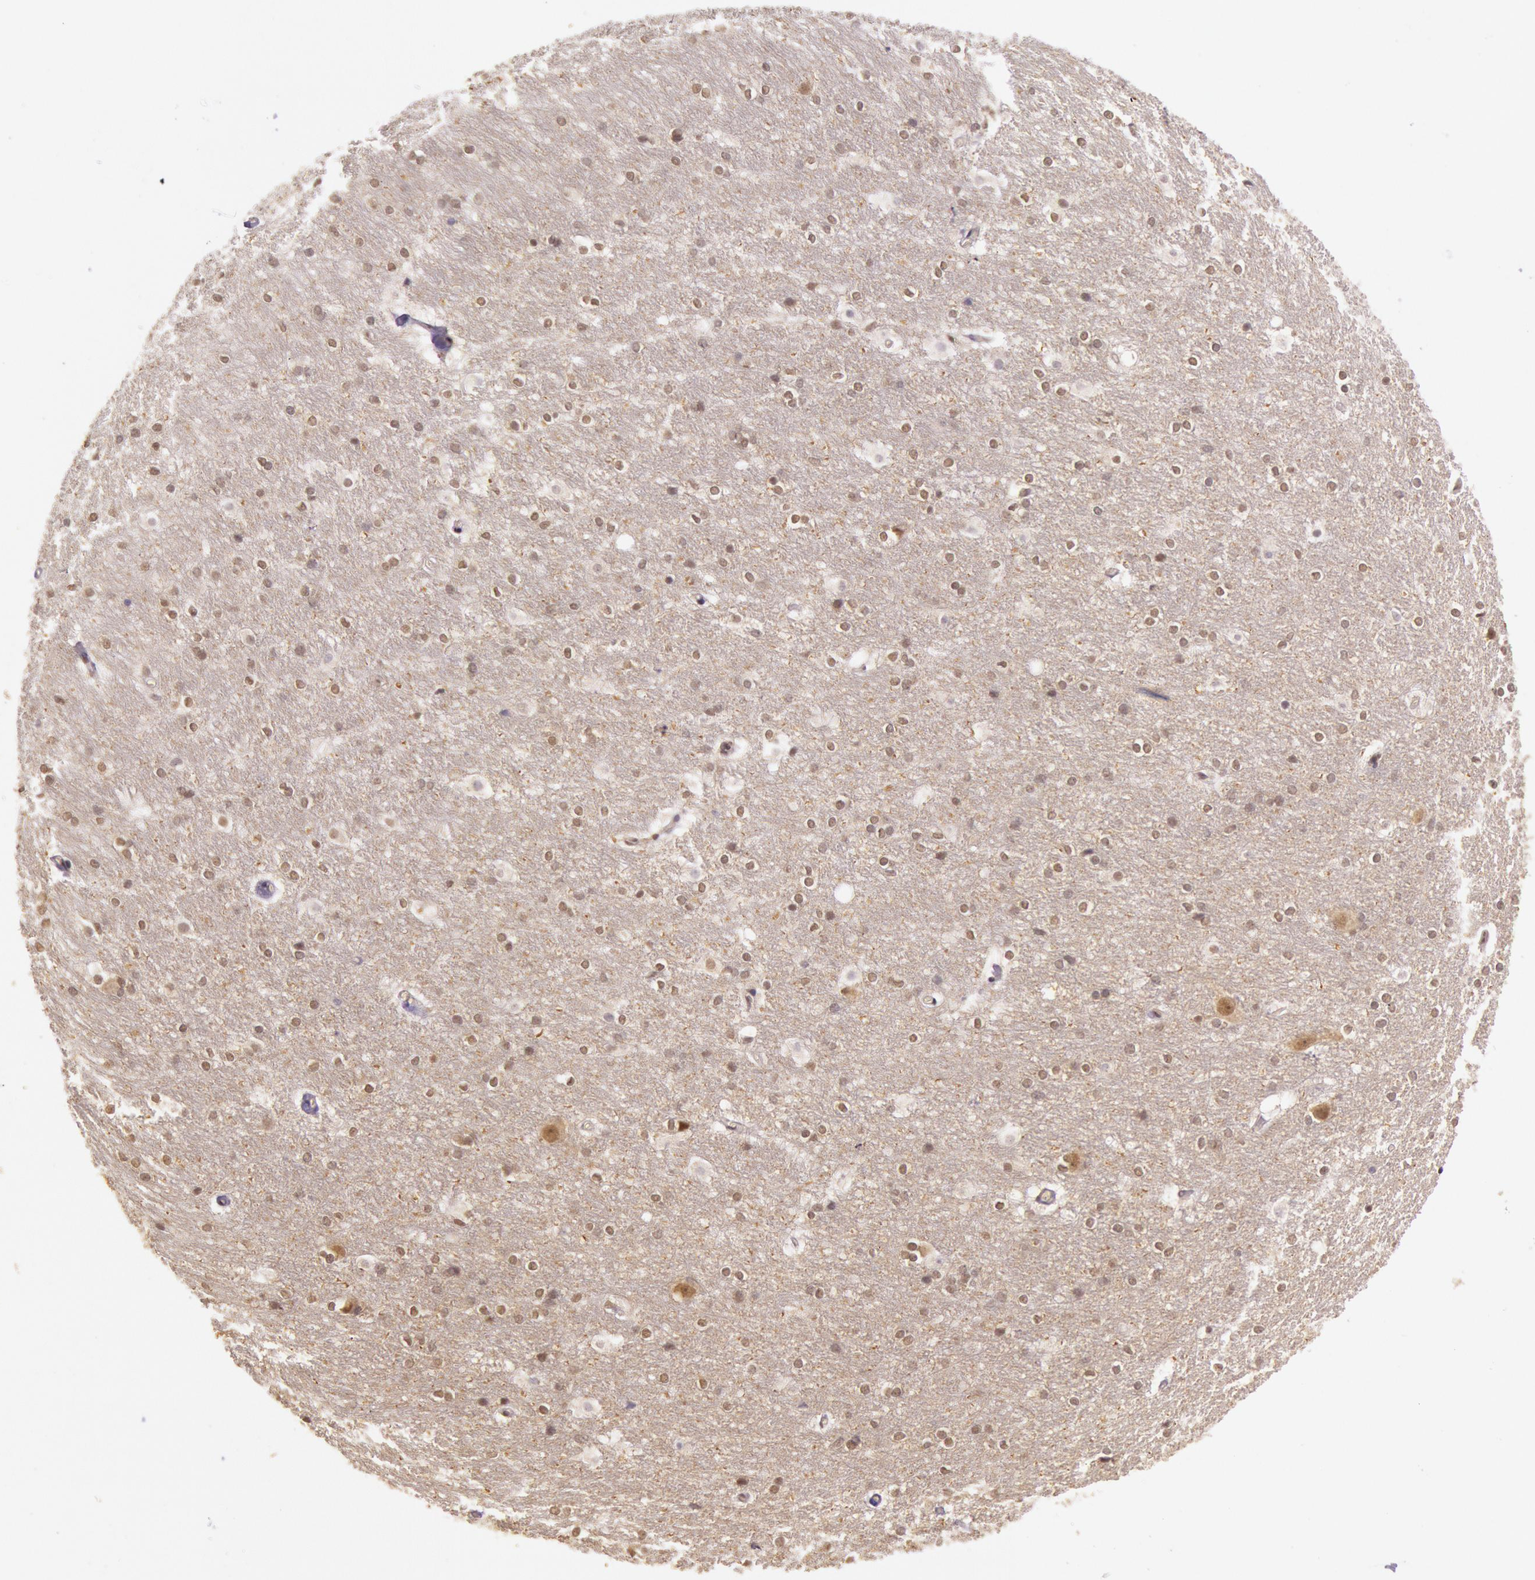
{"staining": {"intensity": "moderate", "quantity": "25%-75%", "location": "nuclear"}, "tissue": "hippocampus", "cell_type": "Glial cells", "image_type": "normal", "snomed": [{"axis": "morphology", "description": "Normal tissue, NOS"}, {"axis": "topography", "description": "Hippocampus"}], "caption": "The histopathology image exhibits immunohistochemical staining of normal hippocampus. There is moderate nuclear staining is present in about 25%-75% of glial cells.", "gene": "RTL10", "patient": {"sex": "female", "age": 19}}